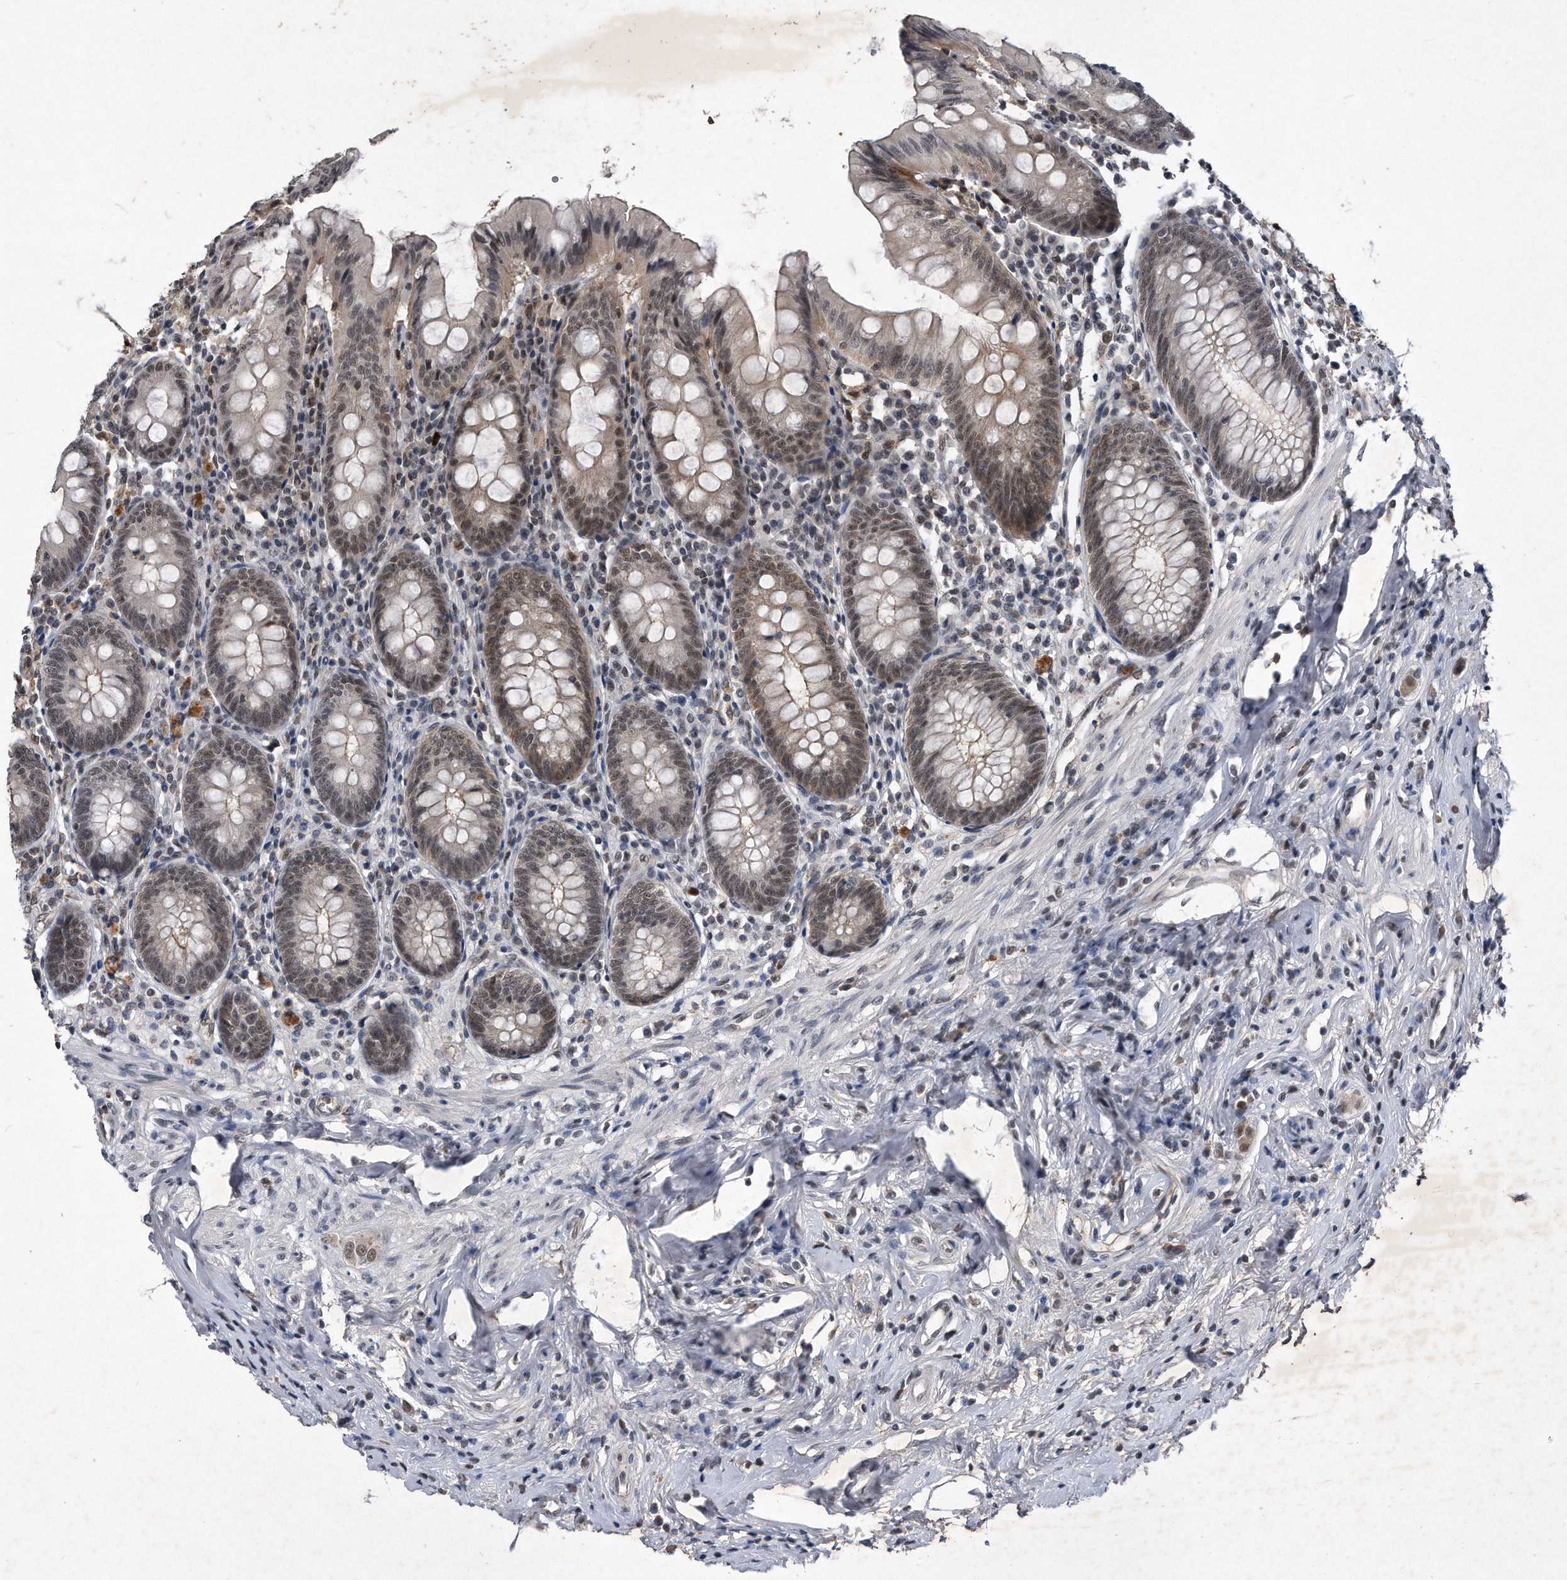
{"staining": {"intensity": "moderate", "quantity": "25%-75%", "location": "nuclear"}, "tissue": "appendix", "cell_type": "Glandular cells", "image_type": "normal", "snomed": [{"axis": "morphology", "description": "Normal tissue, NOS"}, {"axis": "topography", "description": "Appendix"}], "caption": "IHC photomicrograph of normal appendix: appendix stained using immunohistochemistry displays medium levels of moderate protein expression localized specifically in the nuclear of glandular cells, appearing as a nuclear brown color.", "gene": "VIRMA", "patient": {"sex": "female", "age": 54}}